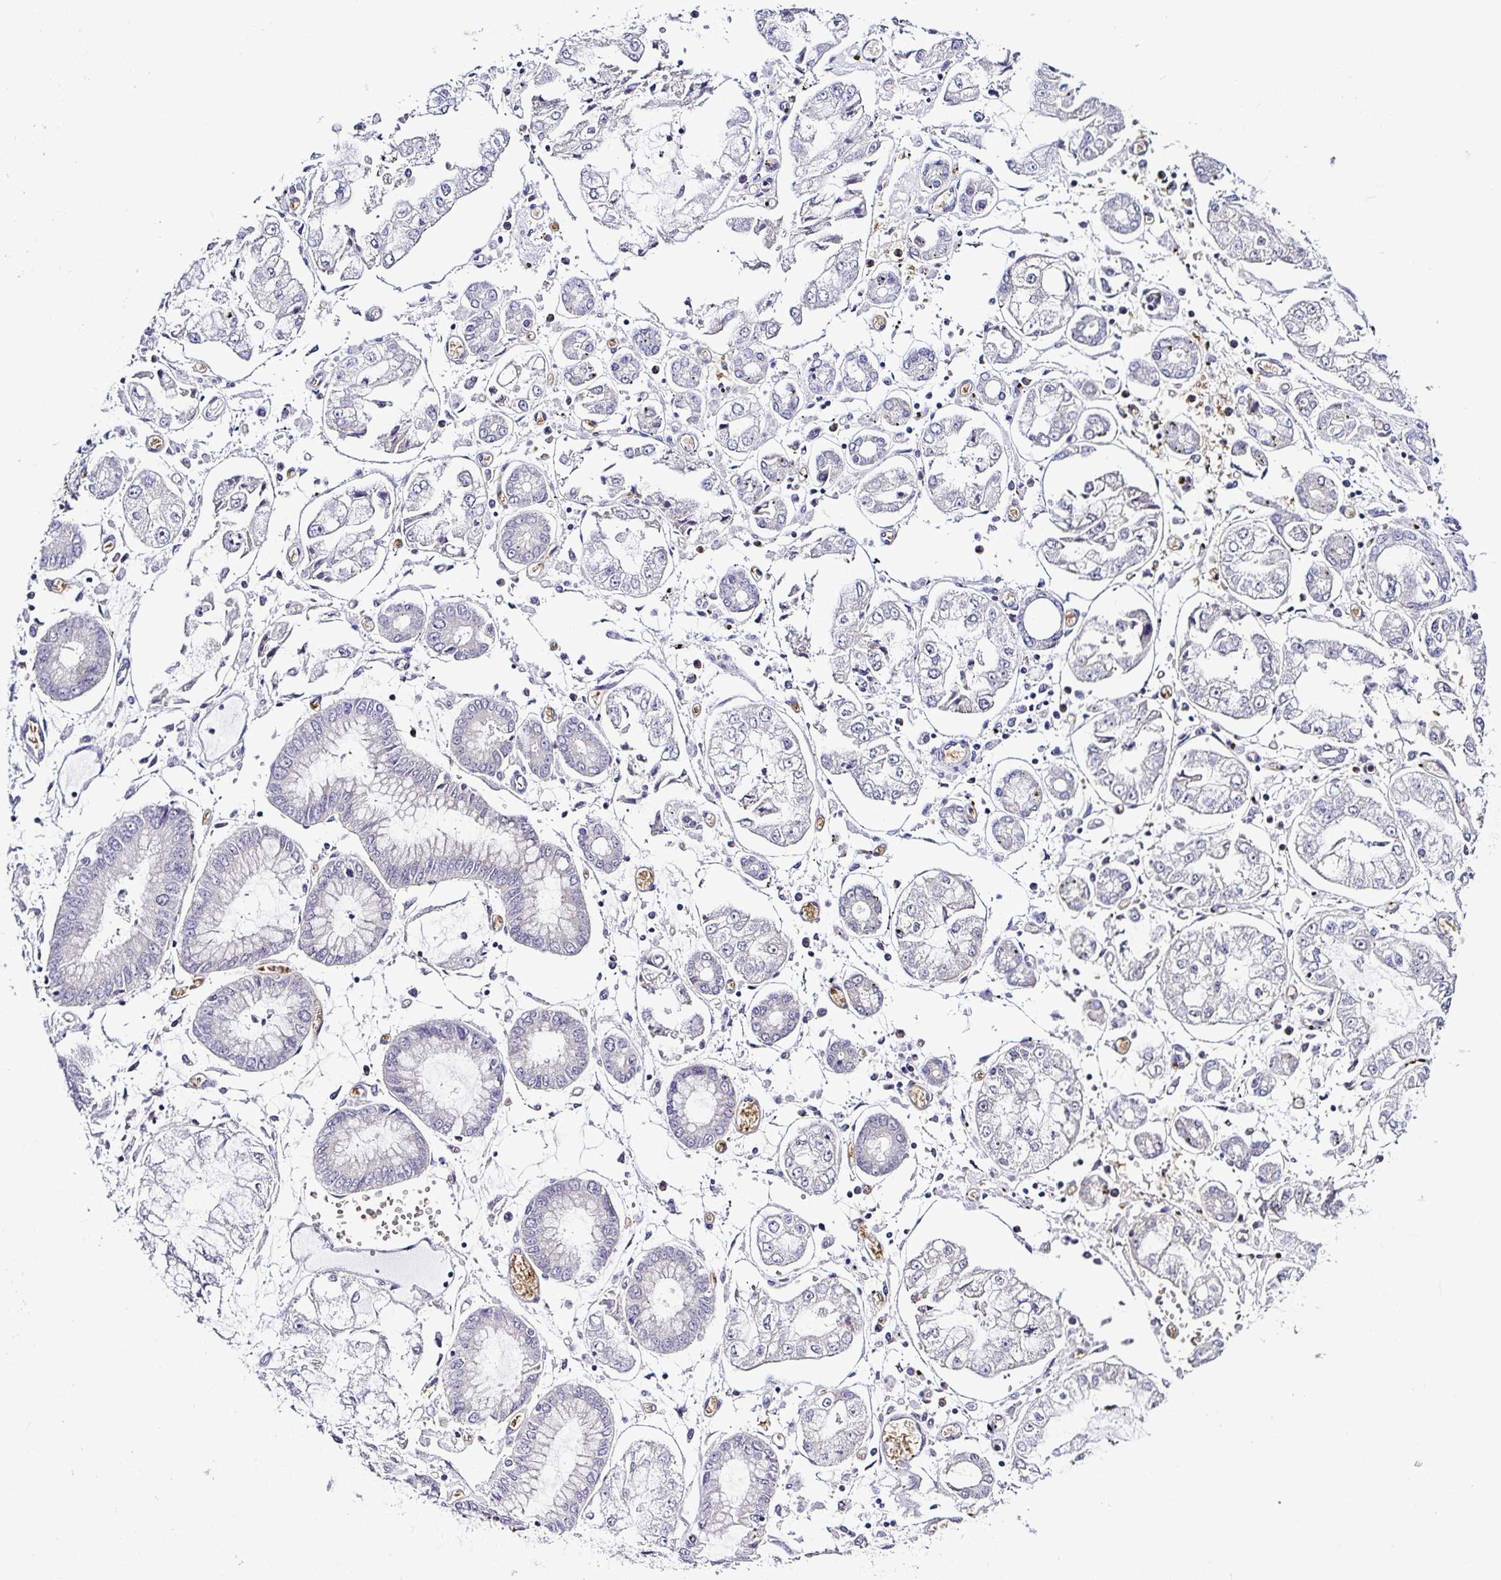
{"staining": {"intensity": "negative", "quantity": "none", "location": "none"}, "tissue": "stomach cancer", "cell_type": "Tumor cells", "image_type": "cancer", "snomed": [{"axis": "morphology", "description": "Adenocarcinoma, NOS"}, {"axis": "topography", "description": "Stomach"}], "caption": "Stomach cancer stained for a protein using immunohistochemistry shows no positivity tumor cells.", "gene": "DEPDC5", "patient": {"sex": "male", "age": 76}}